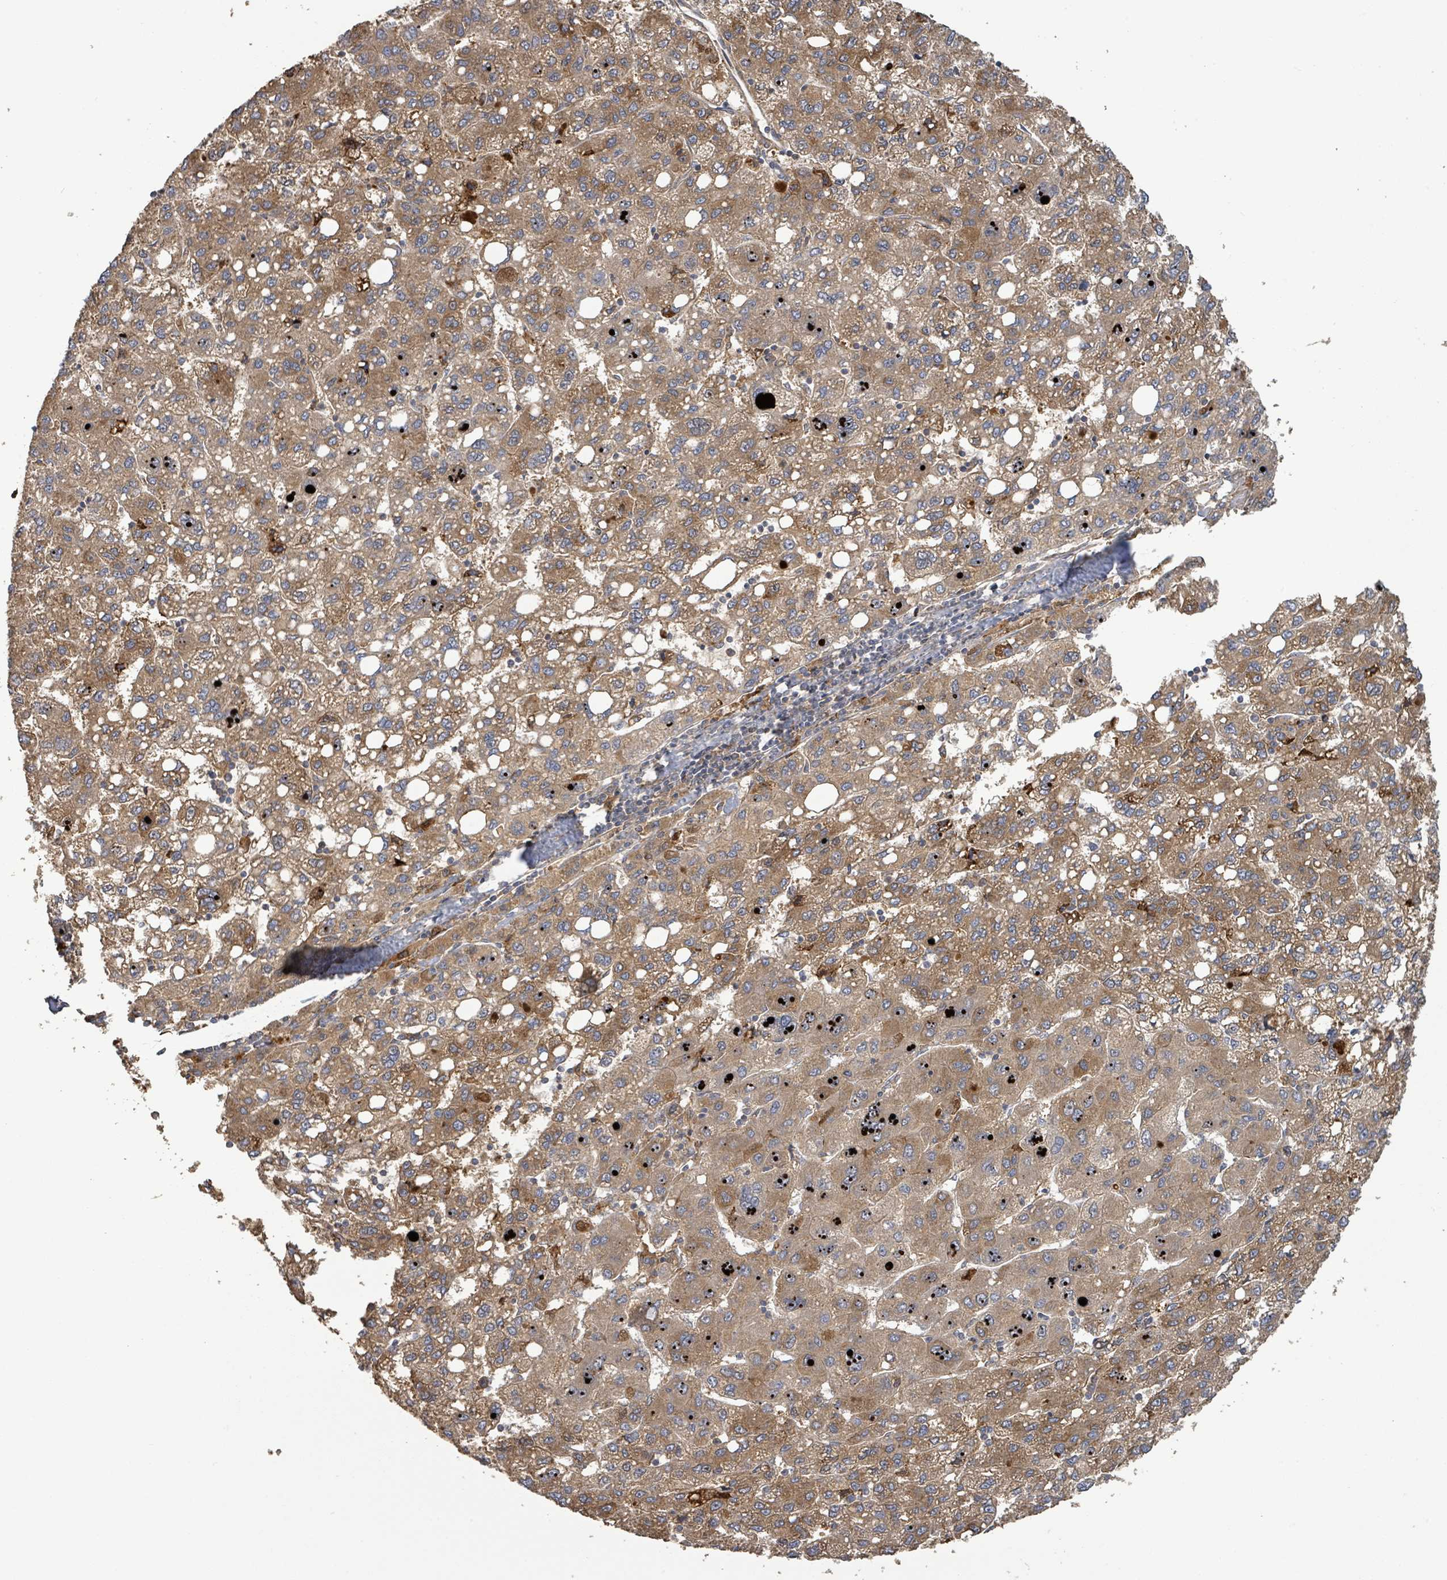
{"staining": {"intensity": "moderate", "quantity": ">75%", "location": "cytoplasmic/membranous"}, "tissue": "liver cancer", "cell_type": "Tumor cells", "image_type": "cancer", "snomed": [{"axis": "morphology", "description": "Carcinoma, Hepatocellular, NOS"}, {"axis": "topography", "description": "Liver"}], "caption": "Immunohistochemical staining of human liver cancer demonstrates moderate cytoplasmic/membranous protein expression in about >75% of tumor cells. Using DAB (3,3'-diaminobenzidine) (brown) and hematoxylin (blue) stains, captured at high magnification using brightfield microscopy.", "gene": "STARD4", "patient": {"sex": "female", "age": 82}}